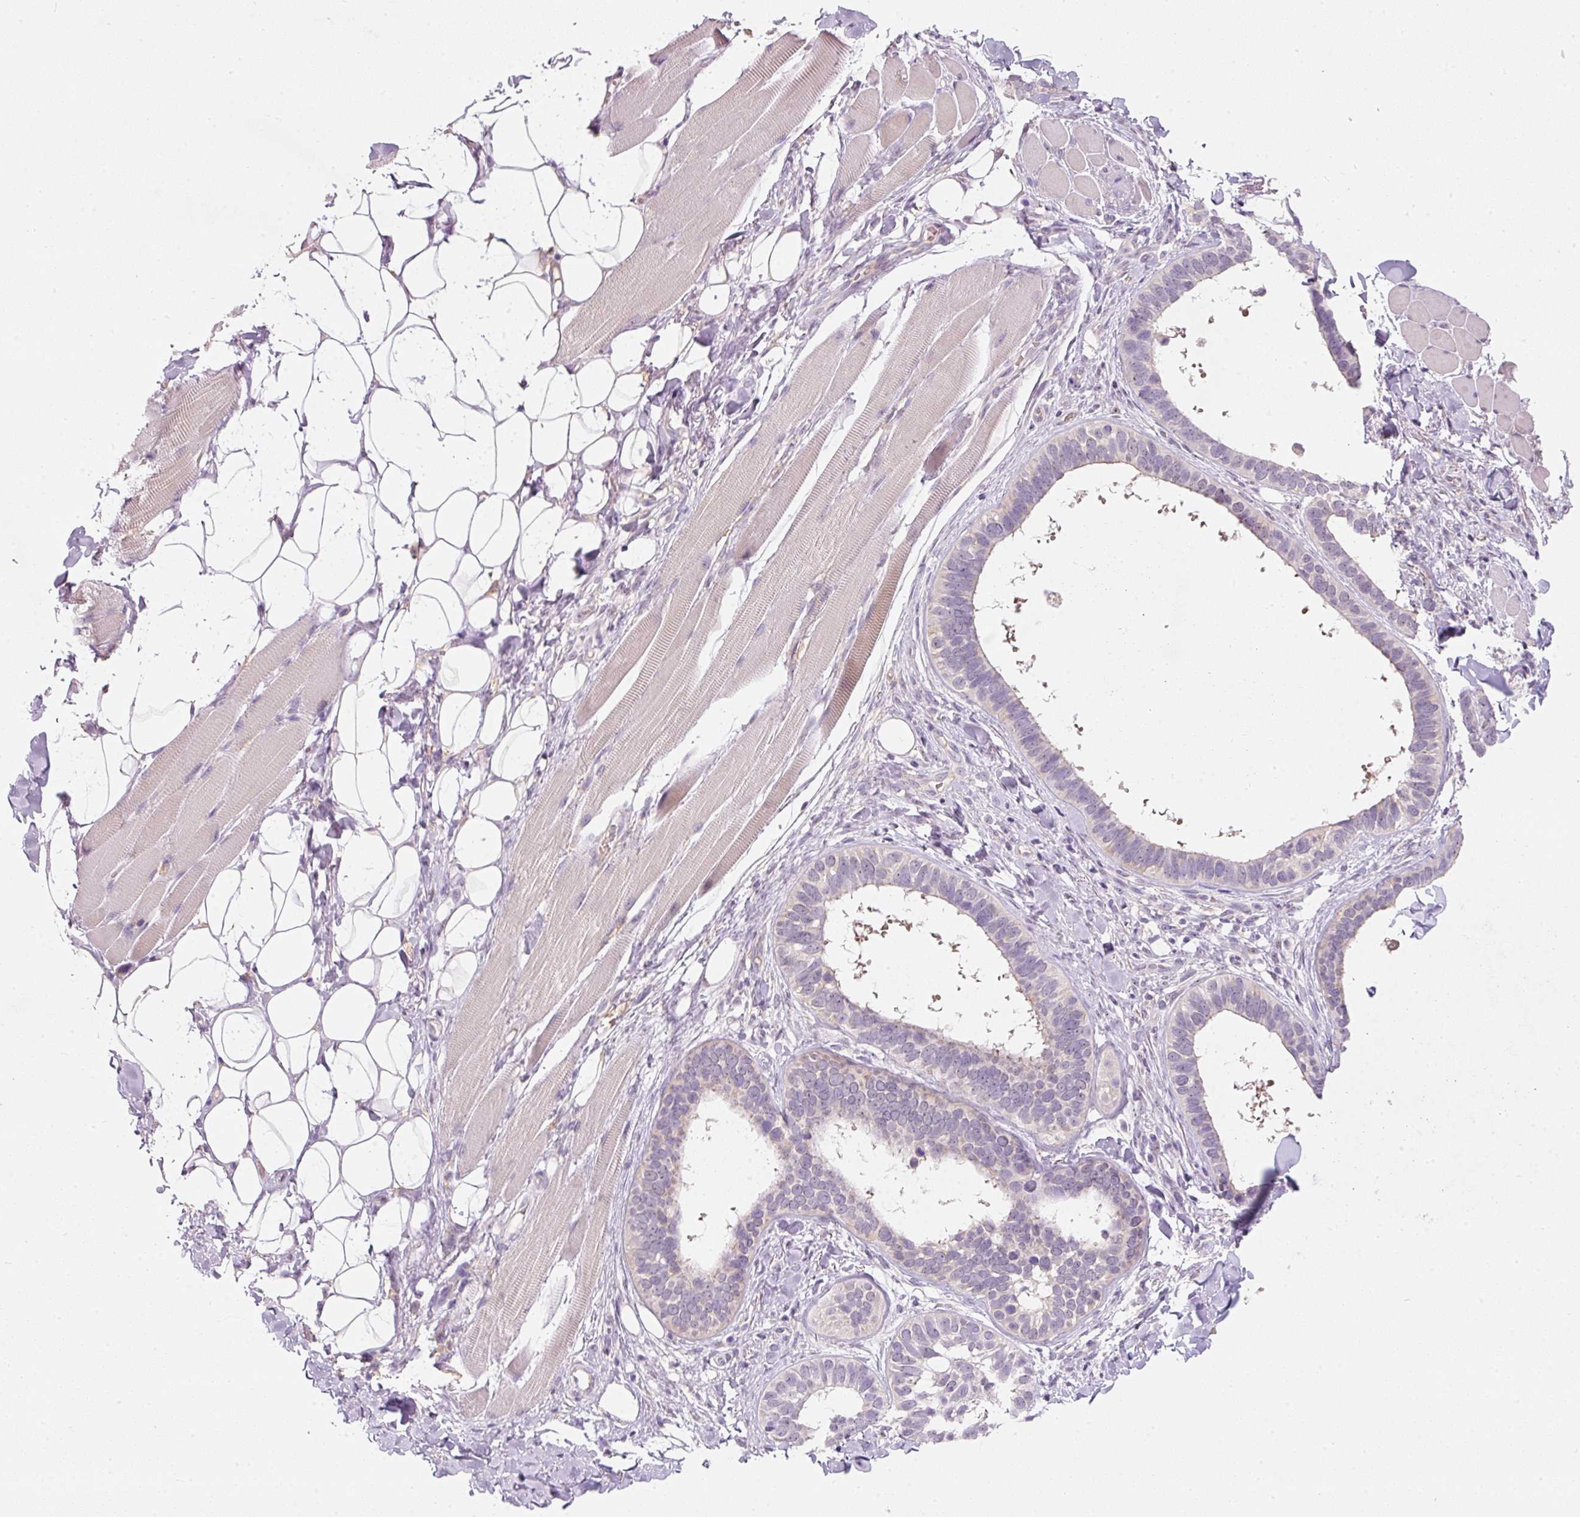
{"staining": {"intensity": "negative", "quantity": "none", "location": "none"}, "tissue": "skin cancer", "cell_type": "Tumor cells", "image_type": "cancer", "snomed": [{"axis": "morphology", "description": "Basal cell carcinoma"}, {"axis": "topography", "description": "Skin"}], "caption": "Immunohistochemistry of skin cancer exhibits no positivity in tumor cells.", "gene": "TMEM37", "patient": {"sex": "male", "age": 62}}